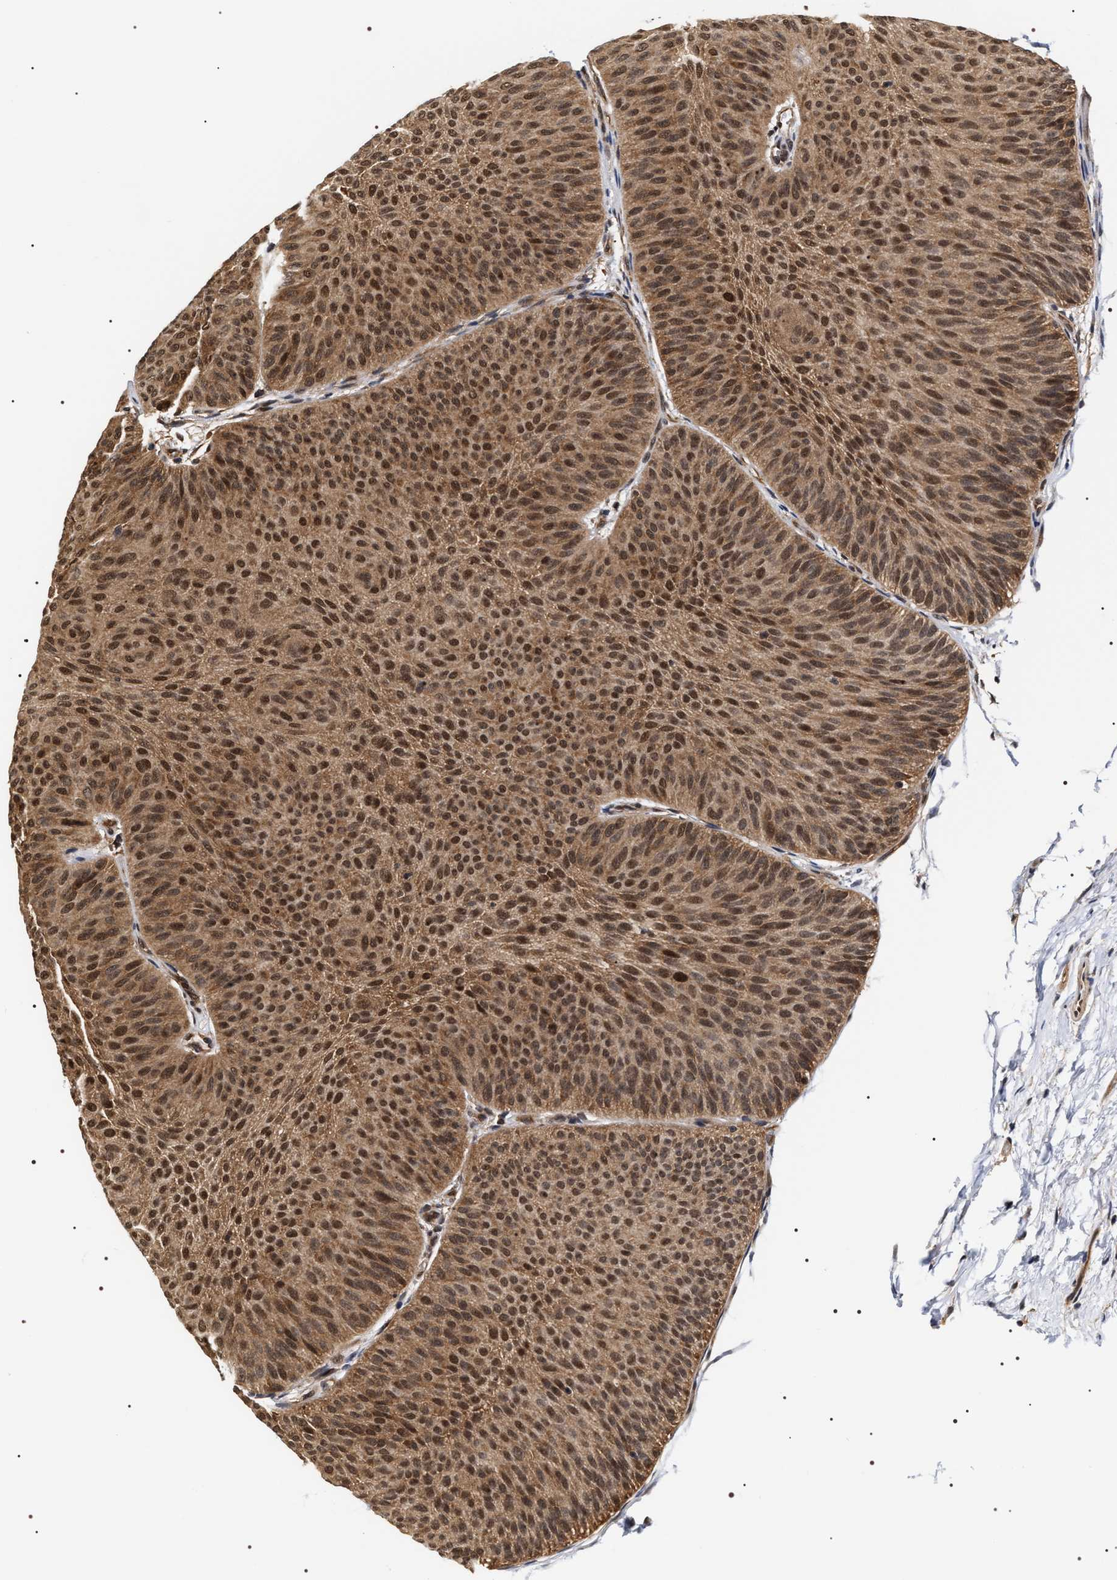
{"staining": {"intensity": "moderate", "quantity": ">75%", "location": "cytoplasmic/membranous,nuclear"}, "tissue": "urothelial cancer", "cell_type": "Tumor cells", "image_type": "cancer", "snomed": [{"axis": "morphology", "description": "Urothelial carcinoma, Low grade"}, {"axis": "topography", "description": "Urinary bladder"}], "caption": "The micrograph reveals a brown stain indicating the presence of a protein in the cytoplasmic/membranous and nuclear of tumor cells in urothelial carcinoma (low-grade). Using DAB (3,3'-diaminobenzidine) (brown) and hematoxylin (blue) stains, captured at high magnification using brightfield microscopy.", "gene": "BAG6", "patient": {"sex": "female", "age": 60}}